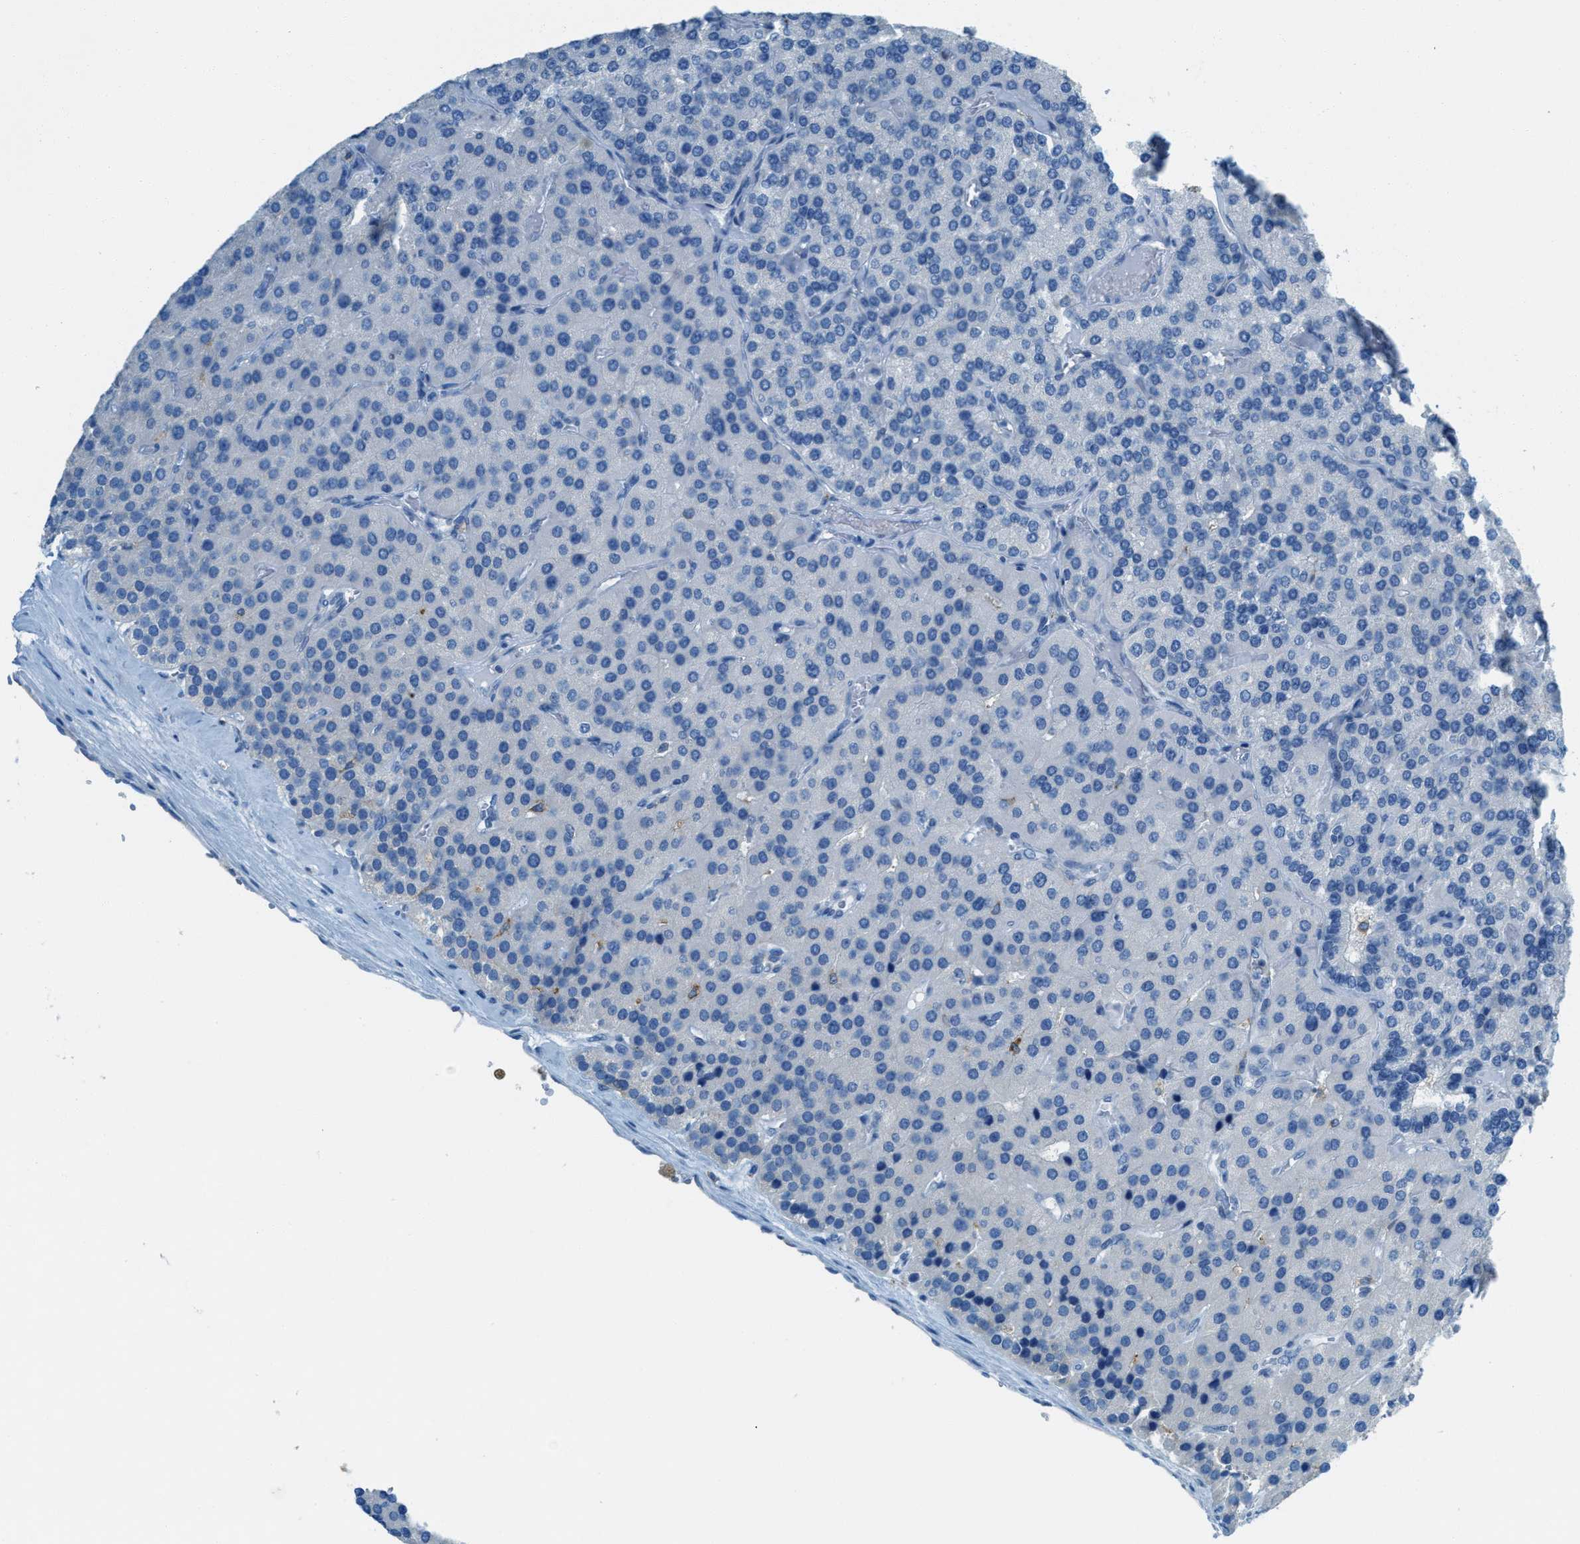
{"staining": {"intensity": "negative", "quantity": "none", "location": "none"}, "tissue": "parathyroid gland", "cell_type": "Glandular cells", "image_type": "normal", "snomed": [{"axis": "morphology", "description": "Normal tissue, NOS"}, {"axis": "morphology", "description": "Adenoma, NOS"}, {"axis": "topography", "description": "Parathyroid gland"}], "caption": "Glandular cells are negative for protein expression in unremarkable human parathyroid gland. (Brightfield microscopy of DAB IHC at high magnification).", "gene": "MATCAP2", "patient": {"sex": "female", "age": 86}}